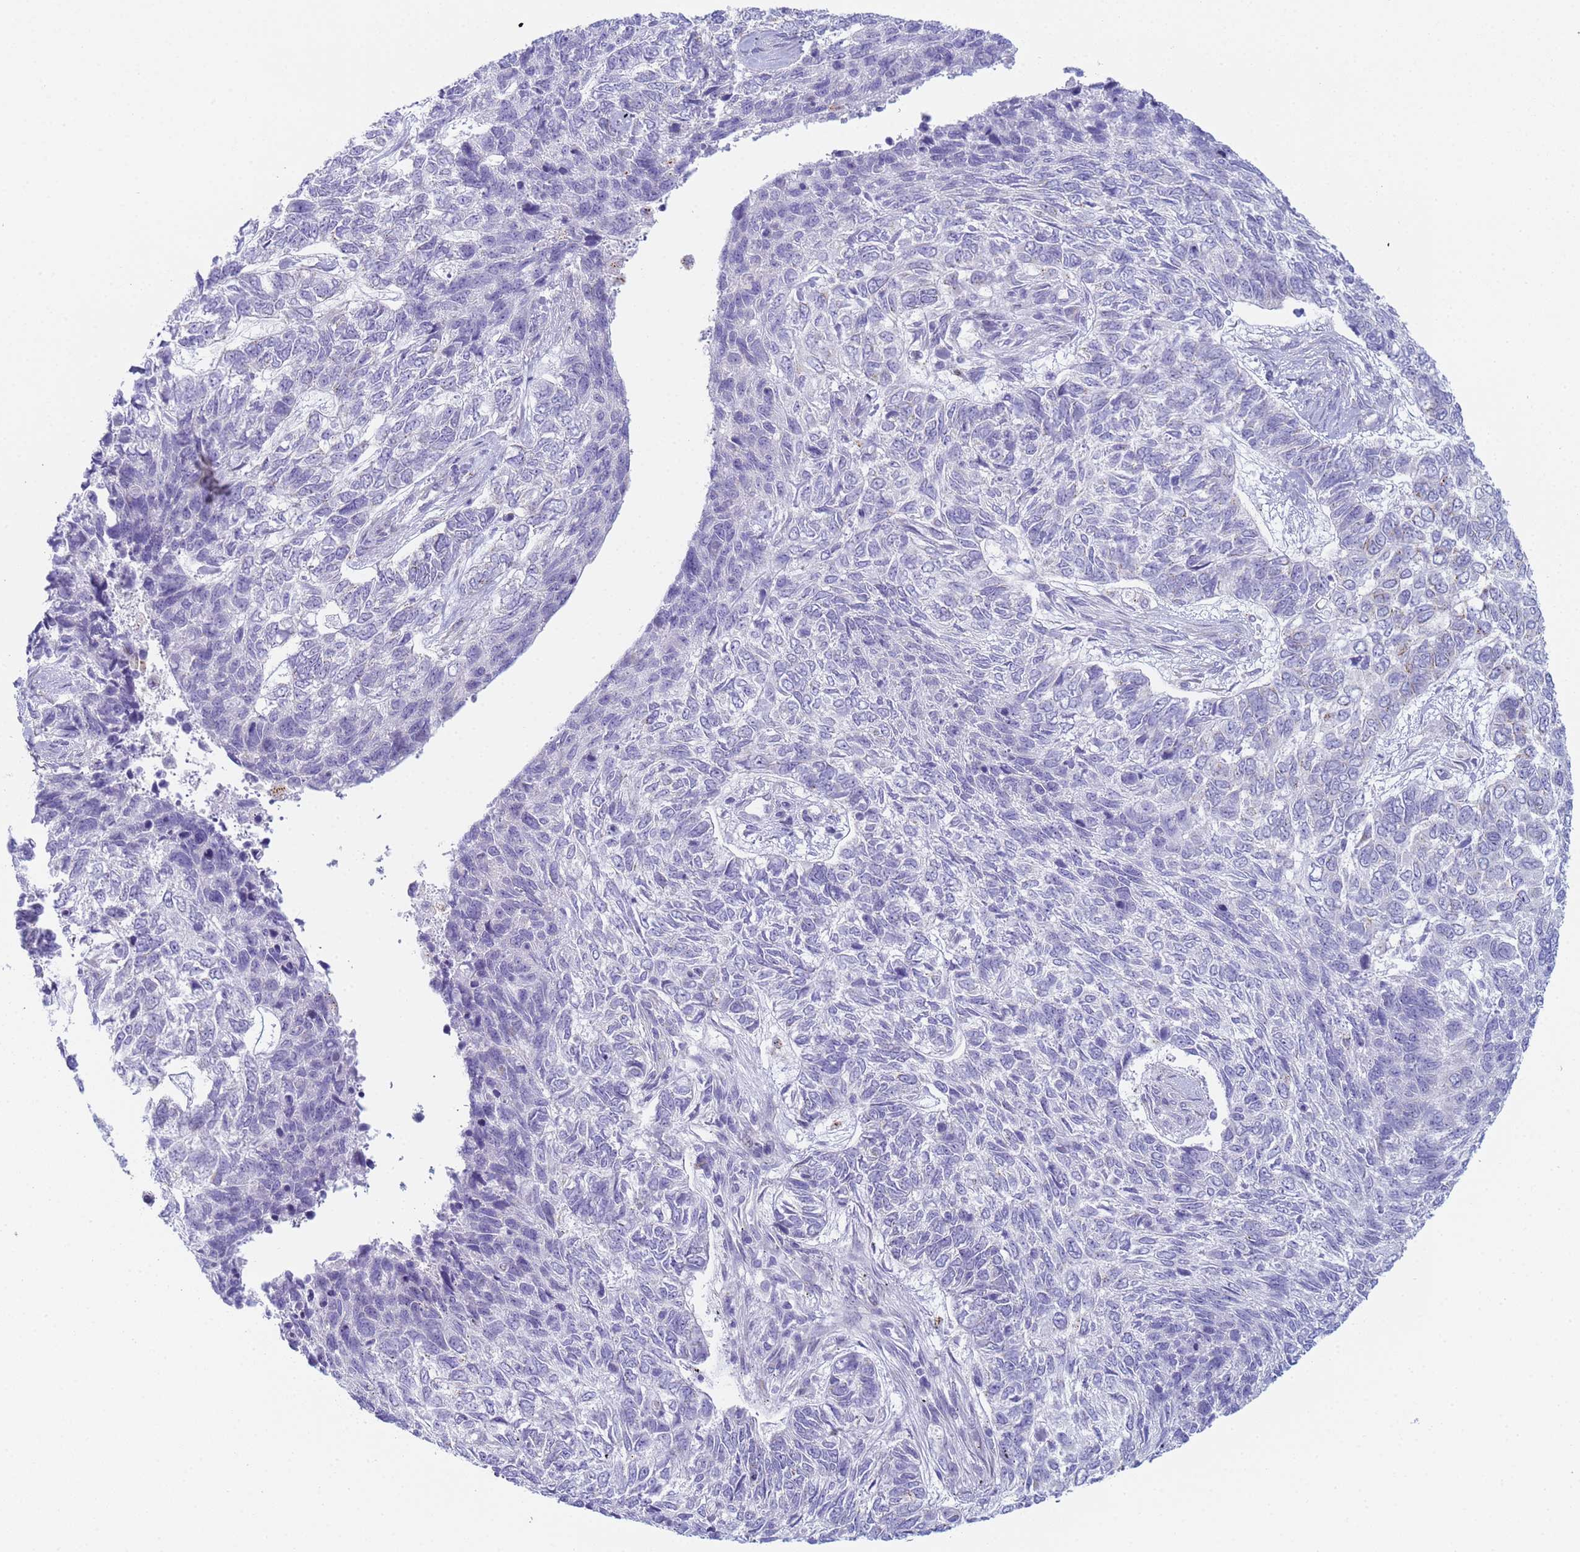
{"staining": {"intensity": "negative", "quantity": "none", "location": "none"}, "tissue": "skin cancer", "cell_type": "Tumor cells", "image_type": "cancer", "snomed": [{"axis": "morphology", "description": "Basal cell carcinoma"}, {"axis": "topography", "description": "Skin"}], "caption": "This is an immunohistochemistry (IHC) photomicrograph of skin cancer. There is no expression in tumor cells.", "gene": "CR1", "patient": {"sex": "female", "age": 65}}